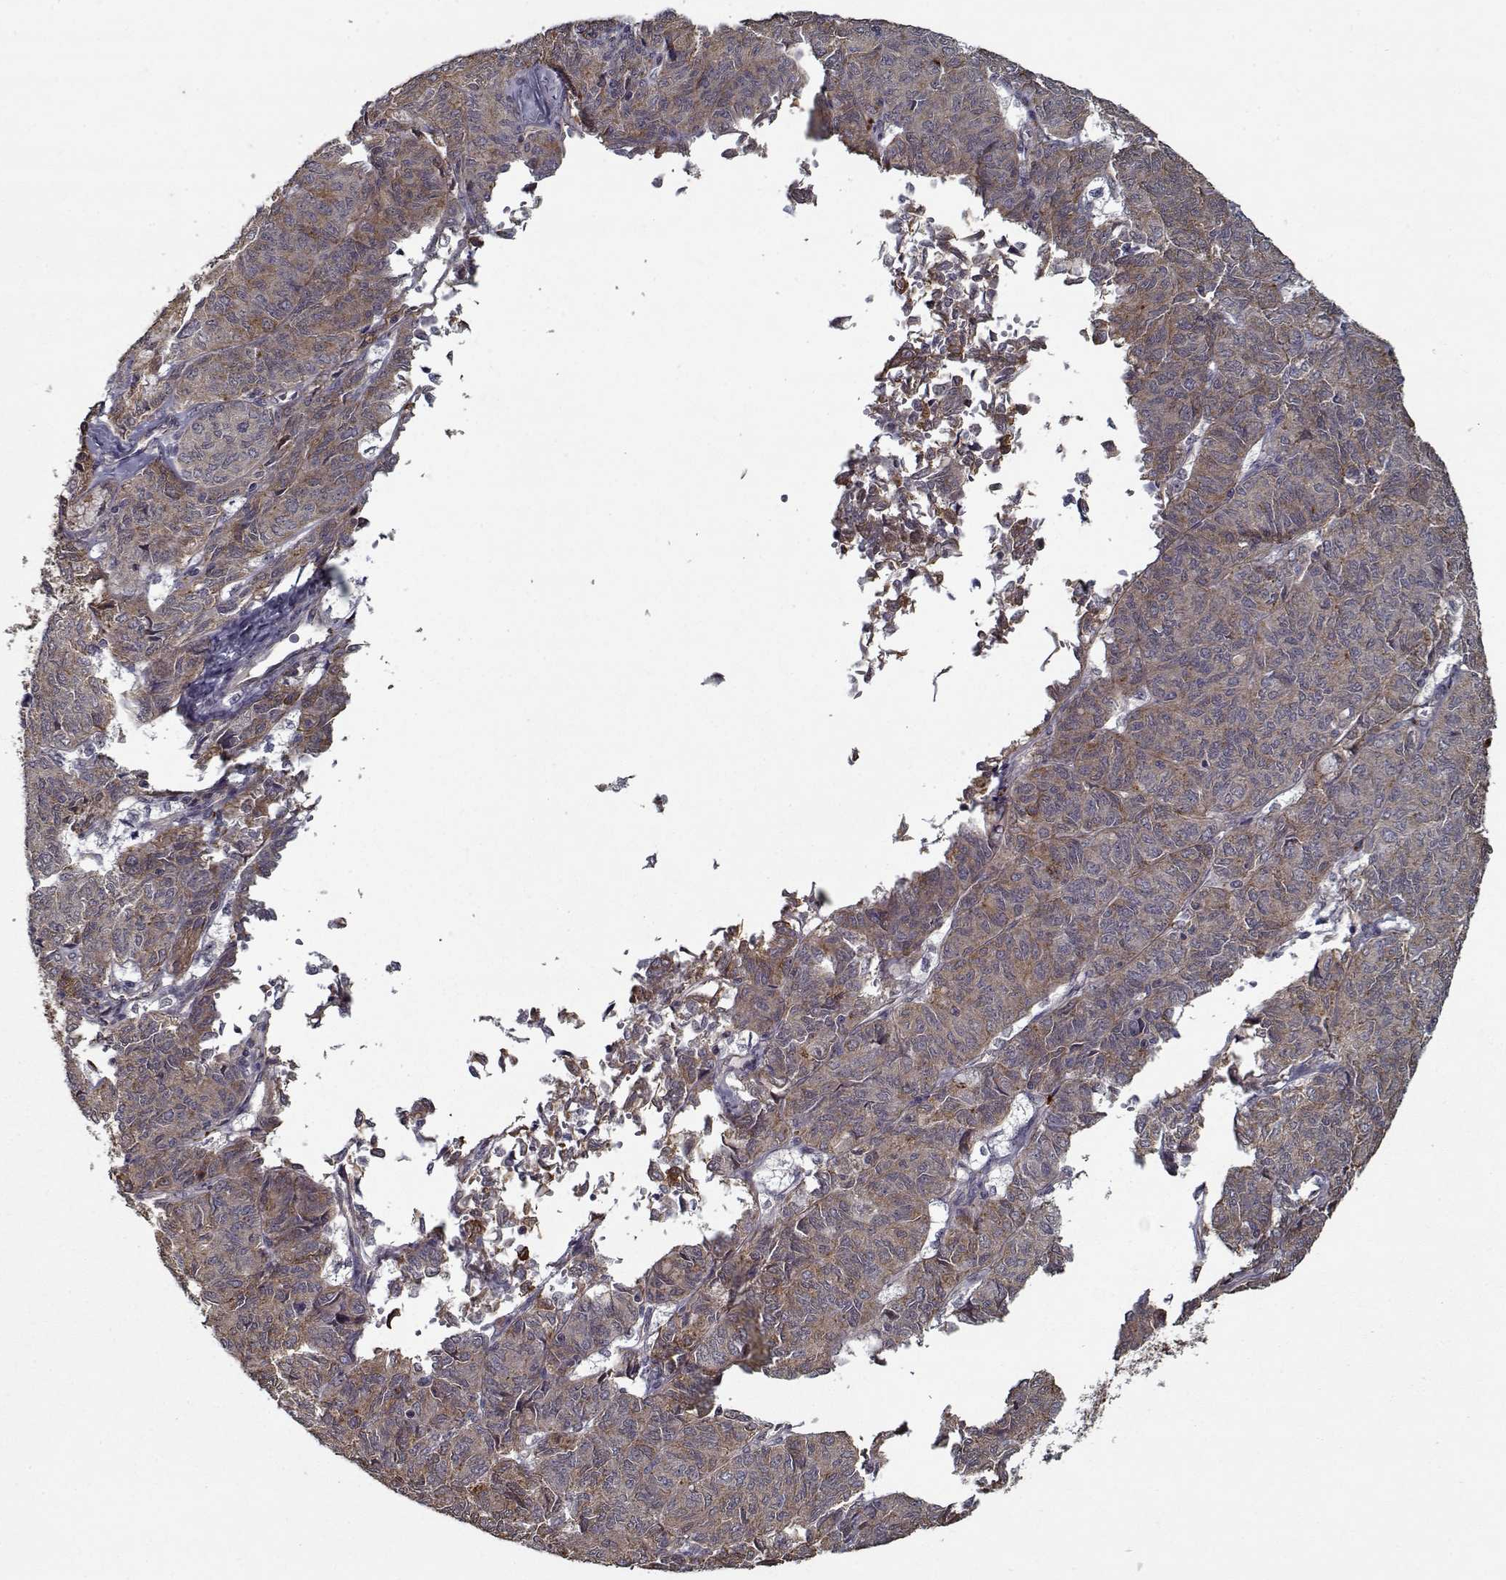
{"staining": {"intensity": "moderate", "quantity": "25%-75%", "location": "cytoplasmic/membranous"}, "tissue": "ovarian cancer", "cell_type": "Tumor cells", "image_type": "cancer", "snomed": [{"axis": "morphology", "description": "Carcinoma, endometroid"}, {"axis": "topography", "description": "Ovary"}], "caption": "Immunohistochemical staining of endometroid carcinoma (ovarian) reveals moderate cytoplasmic/membranous protein positivity in approximately 25%-75% of tumor cells.", "gene": "NLK", "patient": {"sex": "female", "age": 80}}